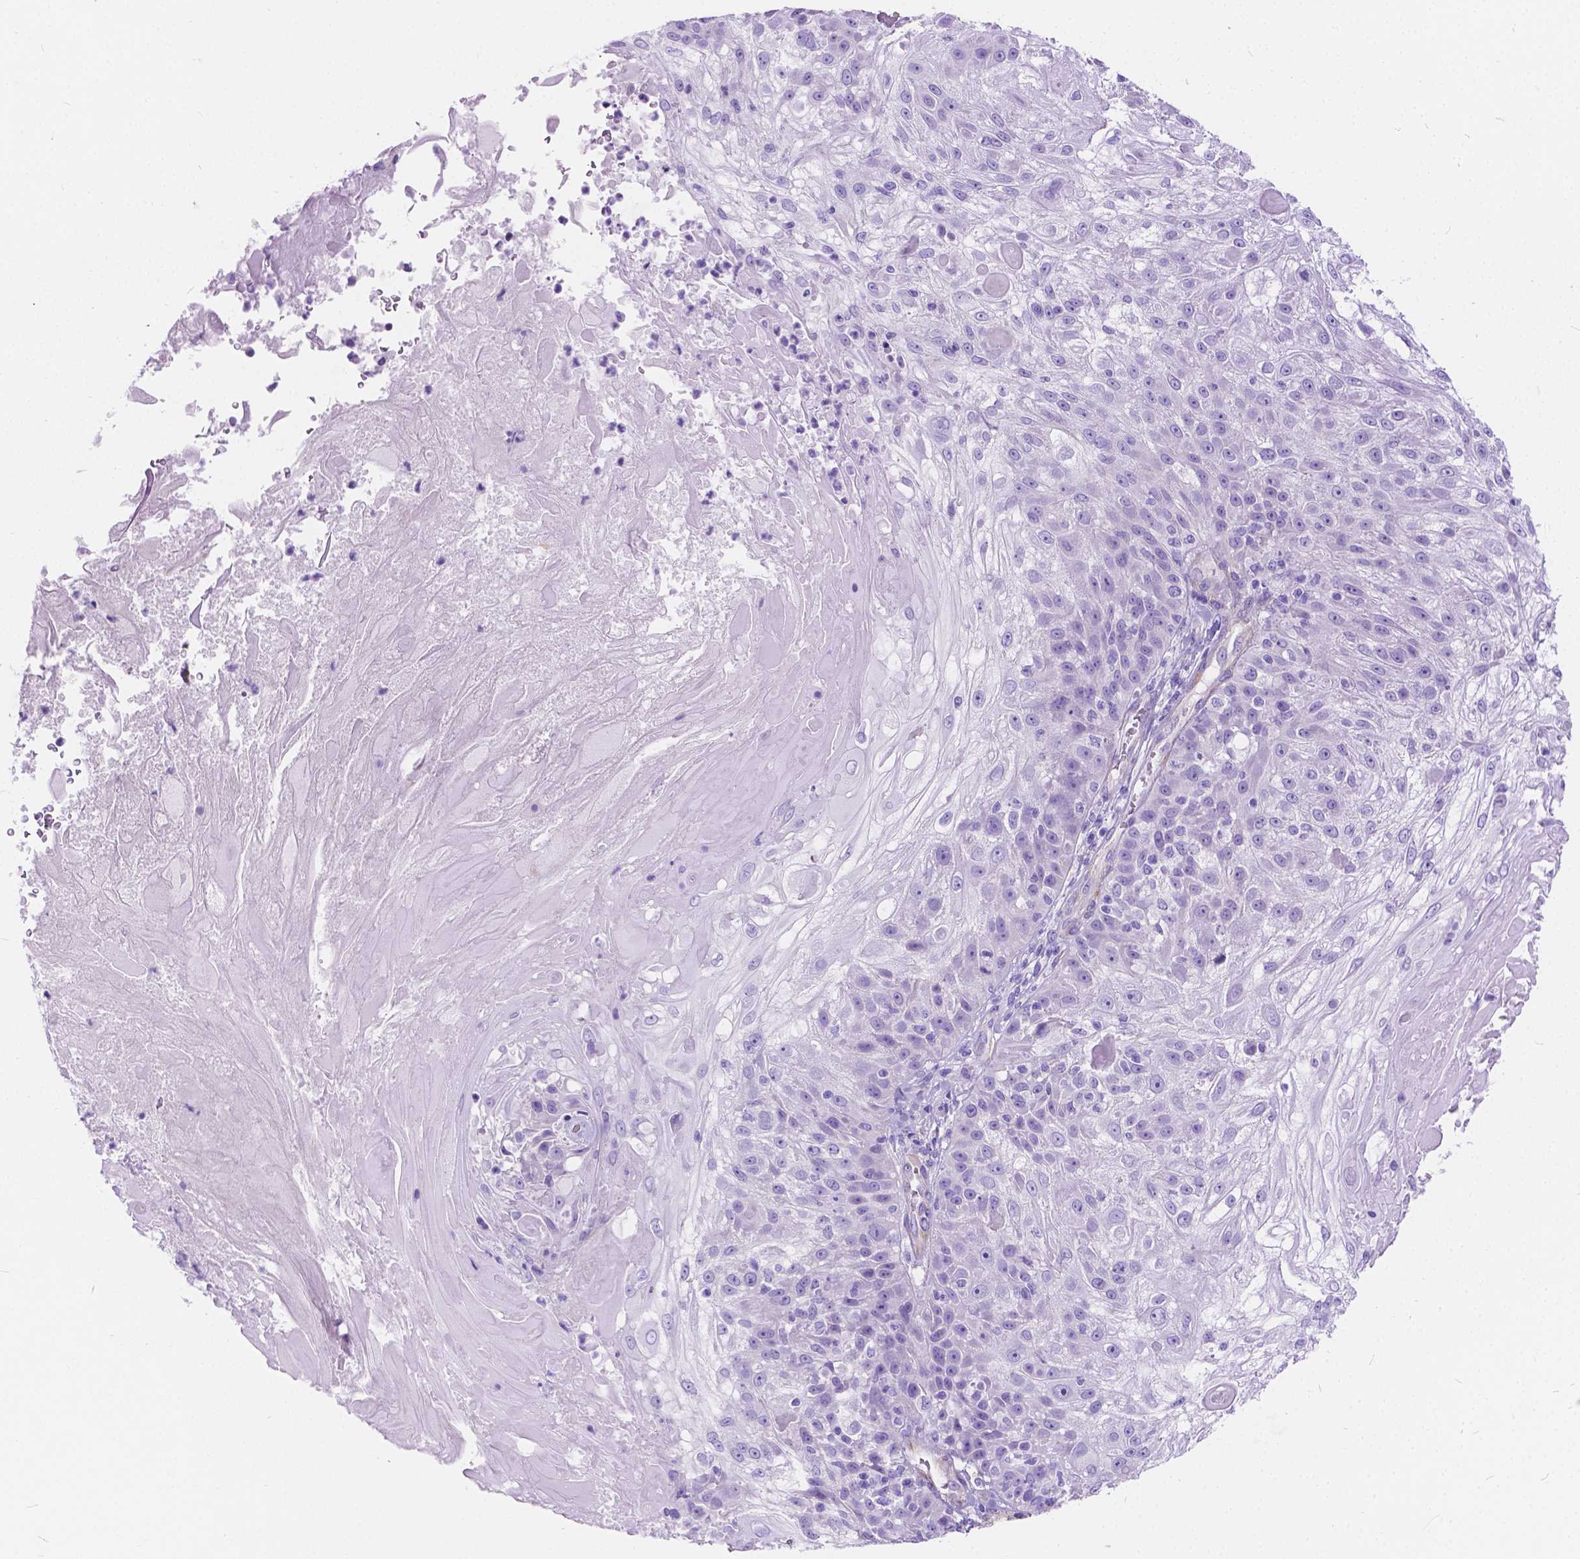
{"staining": {"intensity": "negative", "quantity": "none", "location": "none"}, "tissue": "skin cancer", "cell_type": "Tumor cells", "image_type": "cancer", "snomed": [{"axis": "morphology", "description": "Normal tissue, NOS"}, {"axis": "morphology", "description": "Squamous cell carcinoma, NOS"}, {"axis": "topography", "description": "Skin"}], "caption": "There is no significant positivity in tumor cells of squamous cell carcinoma (skin).", "gene": "CHRM1", "patient": {"sex": "female", "age": 83}}